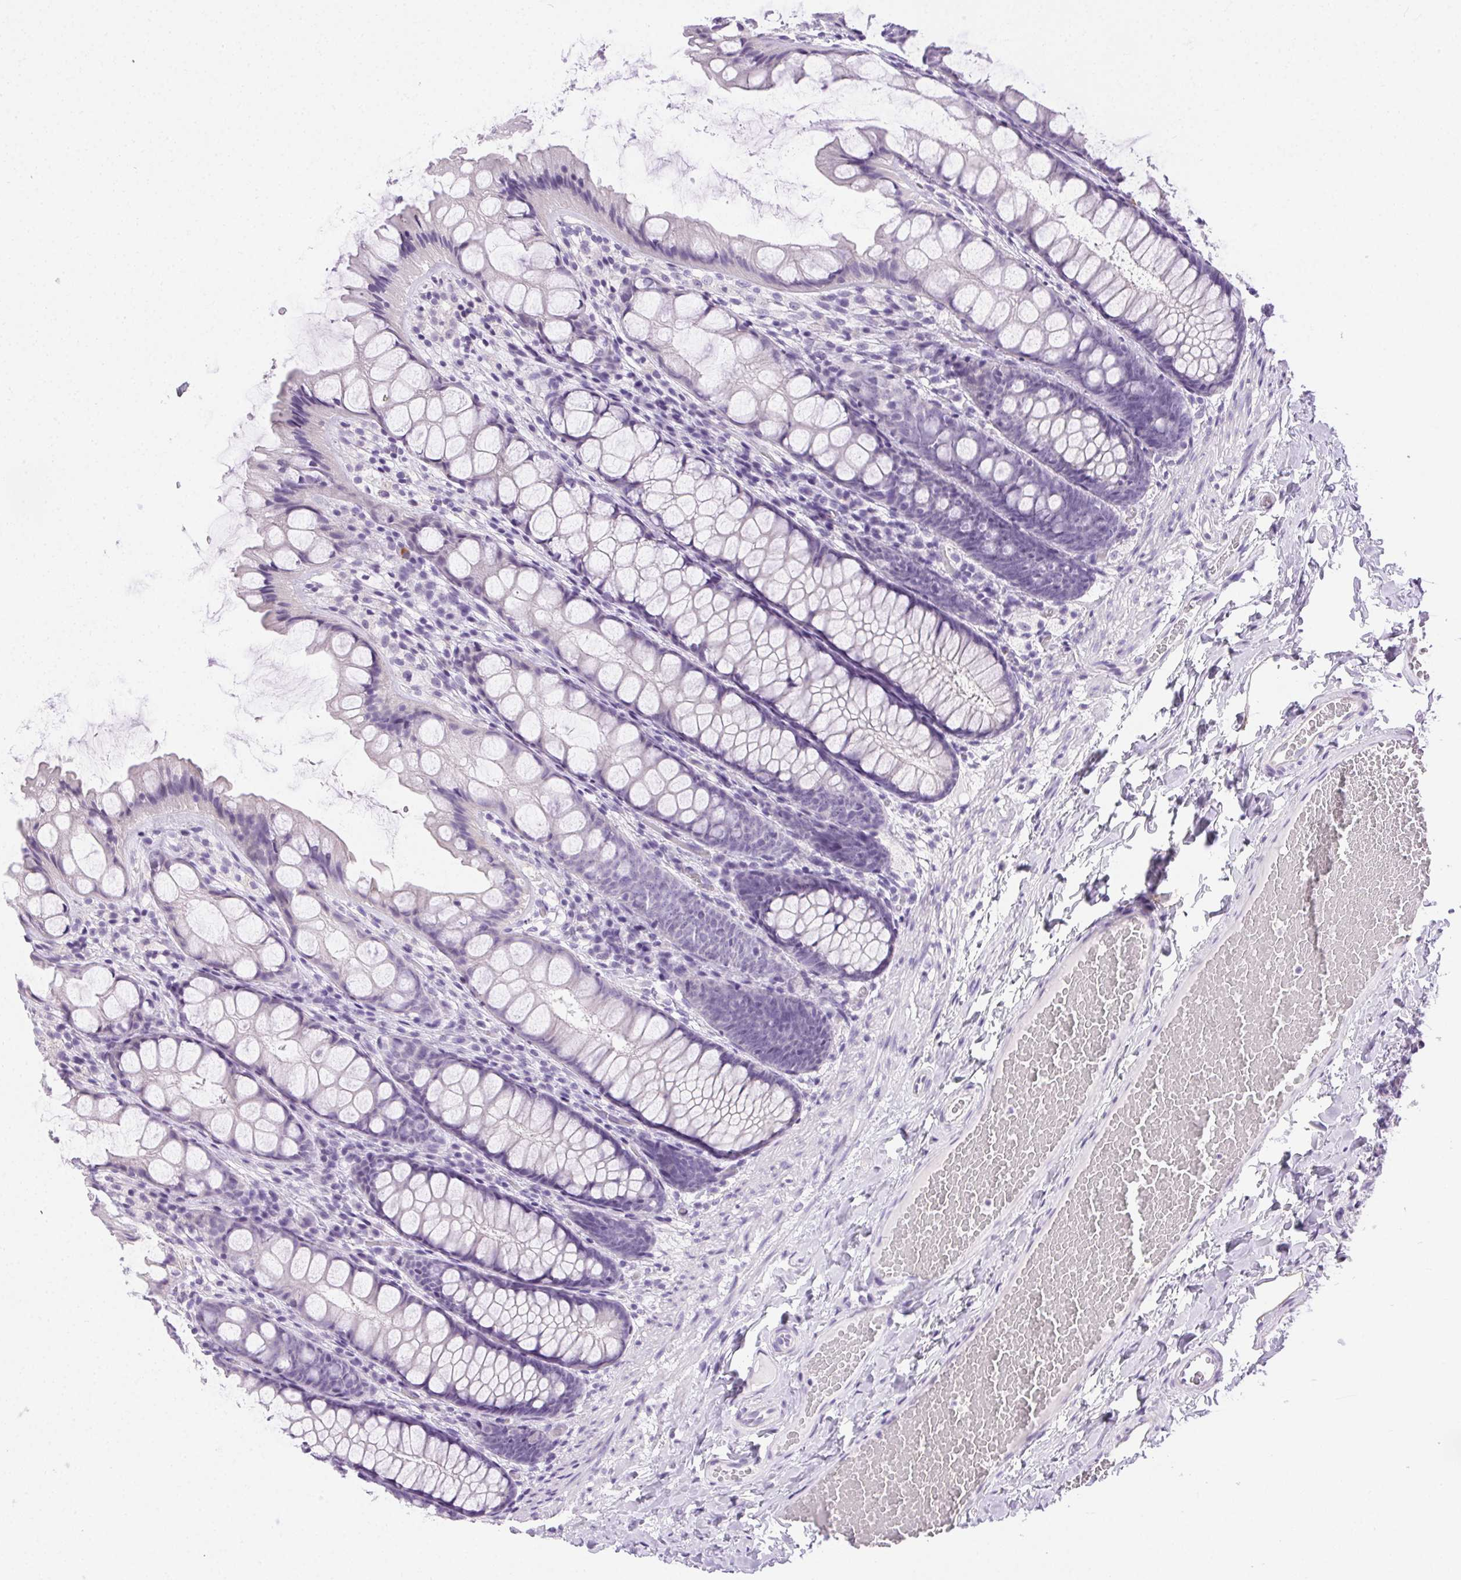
{"staining": {"intensity": "negative", "quantity": "none", "location": "none"}, "tissue": "colon", "cell_type": "Endothelial cells", "image_type": "normal", "snomed": [{"axis": "morphology", "description": "Normal tissue, NOS"}, {"axis": "topography", "description": "Colon"}], "caption": "High power microscopy photomicrograph of an IHC histopathology image of unremarkable colon, revealing no significant staining in endothelial cells.", "gene": "C20orf85", "patient": {"sex": "male", "age": 47}}